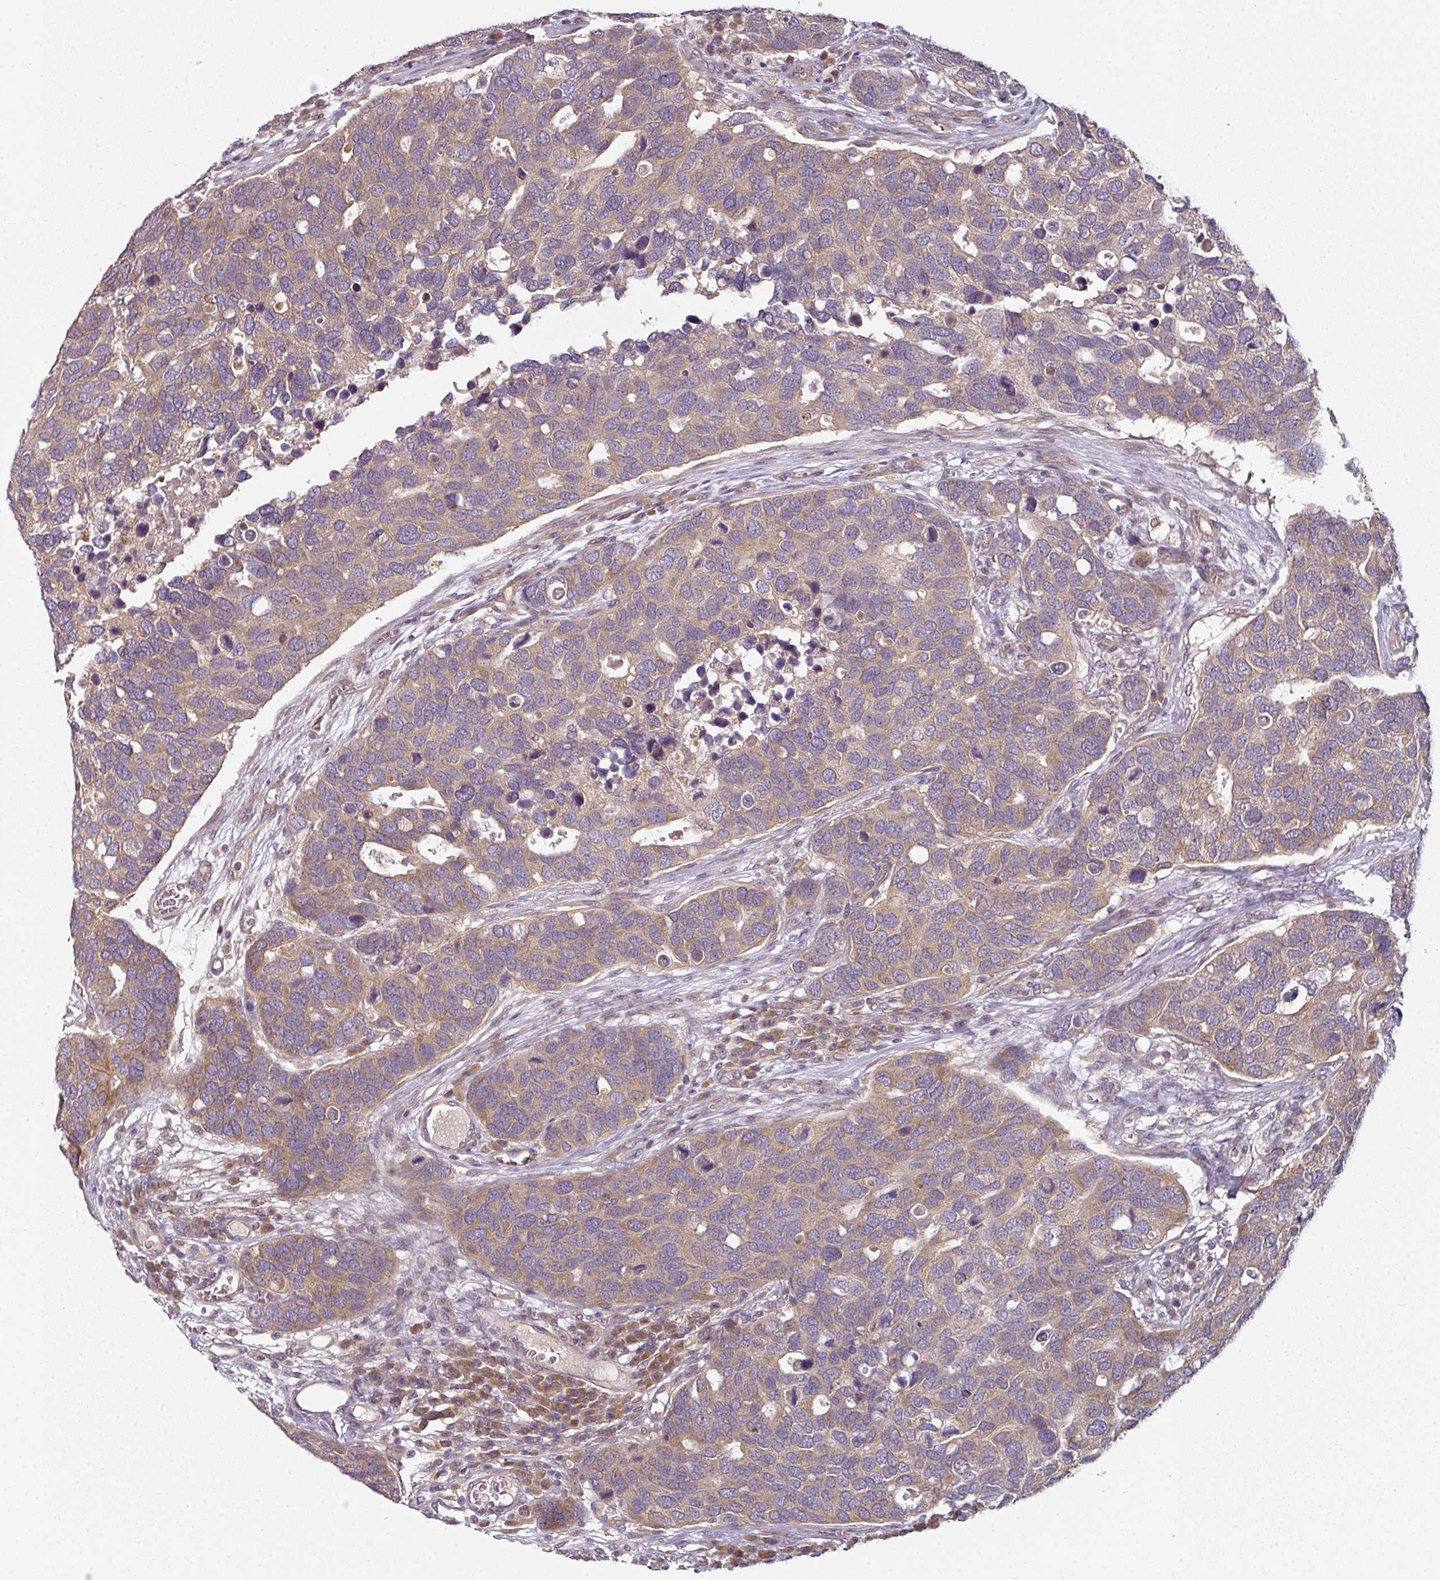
{"staining": {"intensity": "weak", "quantity": "25%-75%", "location": "cytoplasmic/membranous"}, "tissue": "breast cancer", "cell_type": "Tumor cells", "image_type": "cancer", "snomed": [{"axis": "morphology", "description": "Duct carcinoma"}, {"axis": "topography", "description": "Breast"}], "caption": "Breast cancer was stained to show a protein in brown. There is low levels of weak cytoplasmic/membranous staining in approximately 25%-75% of tumor cells. (DAB IHC, brown staining for protein, blue staining for nuclei).", "gene": "MAP2K2", "patient": {"sex": "female", "age": 83}}